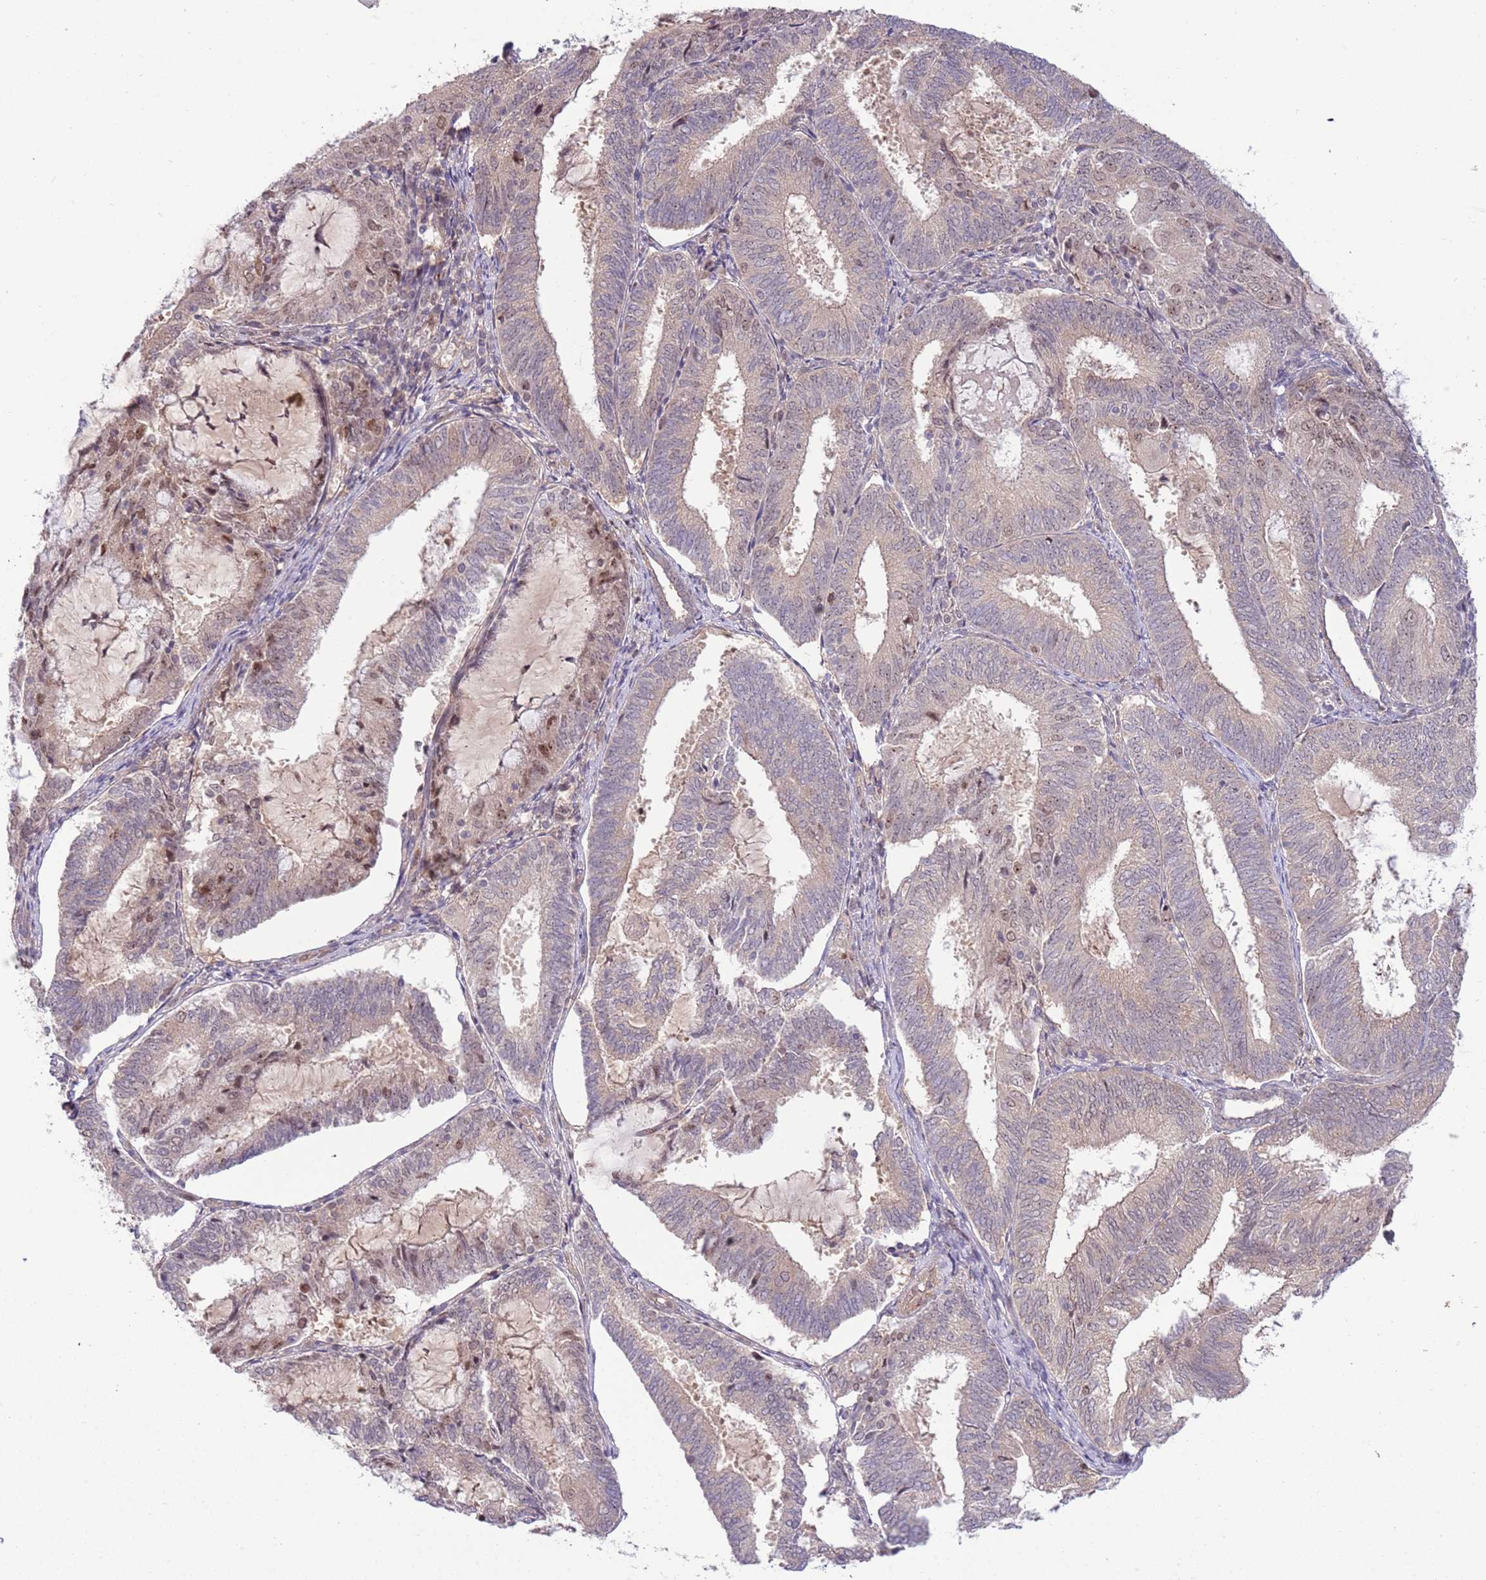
{"staining": {"intensity": "weak", "quantity": "<25%", "location": "cytoplasmic/membranous,nuclear"}, "tissue": "endometrial cancer", "cell_type": "Tumor cells", "image_type": "cancer", "snomed": [{"axis": "morphology", "description": "Adenocarcinoma, NOS"}, {"axis": "topography", "description": "Endometrium"}], "caption": "Immunohistochemistry of human adenocarcinoma (endometrial) reveals no expression in tumor cells. (DAB (3,3'-diaminobenzidine) immunohistochemistry (IHC) with hematoxylin counter stain).", "gene": "CHD1", "patient": {"sex": "female", "age": 81}}